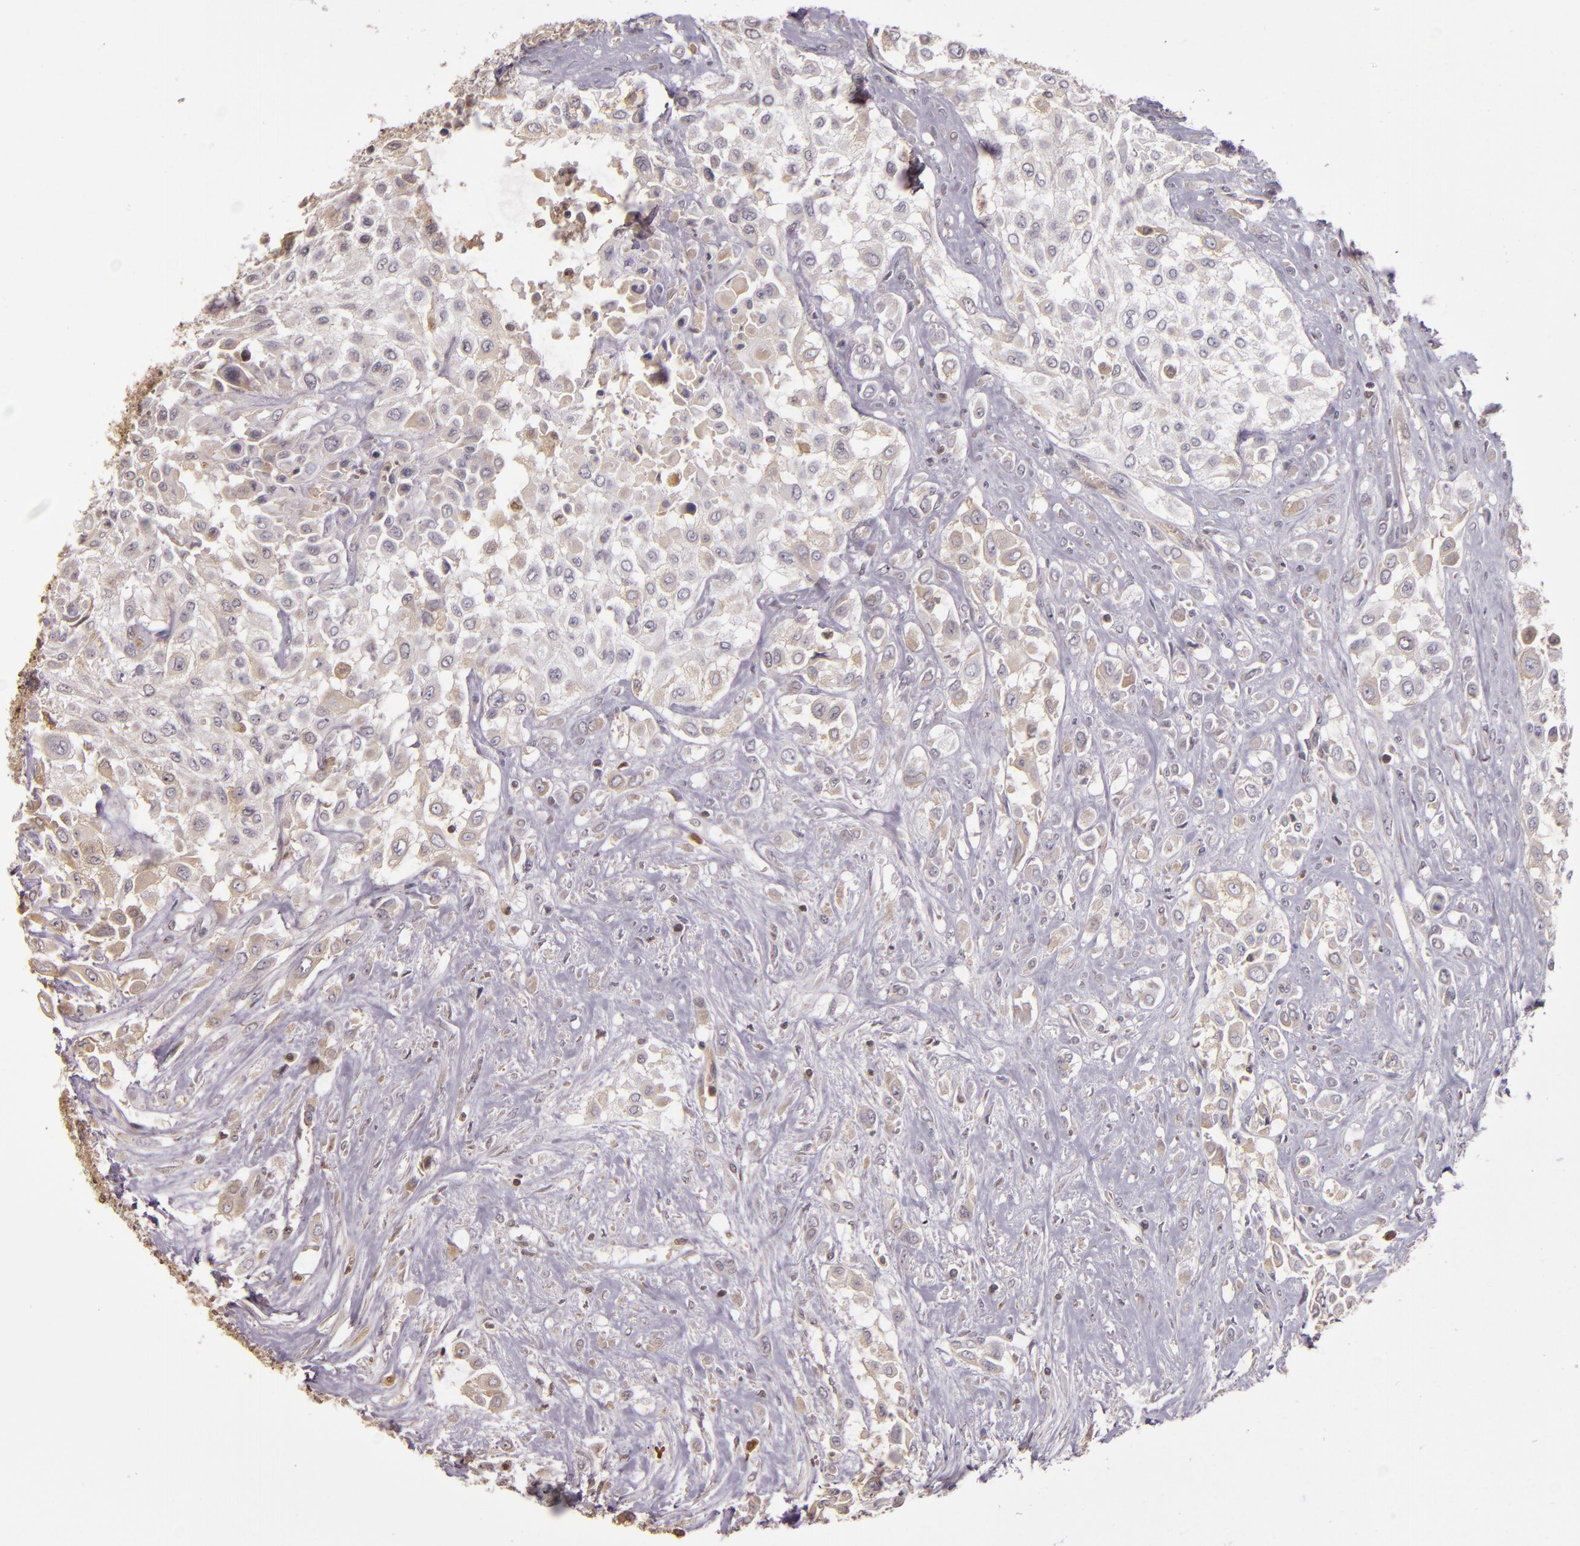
{"staining": {"intensity": "weak", "quantity": "<25%", "location": "cytoplasmic/membranous"}, "tissue": "urothelial cancer", "cell_type": "Tumor cells", "image_type": "cancer", "snomed": [{"axis": "morphology", "description": "Urothelial carcinoma, High grade"}, {"axis": "topography", "description": "Urinary bladder"}], "caption": "Immunohistochemistry (IHC) micrograph of human urothelial cancer stained for a protein (brown), which demonstrates no positivity in tumor cells.", "gene": "ABL1", "patient": {"sex": "male", "age": 57}}